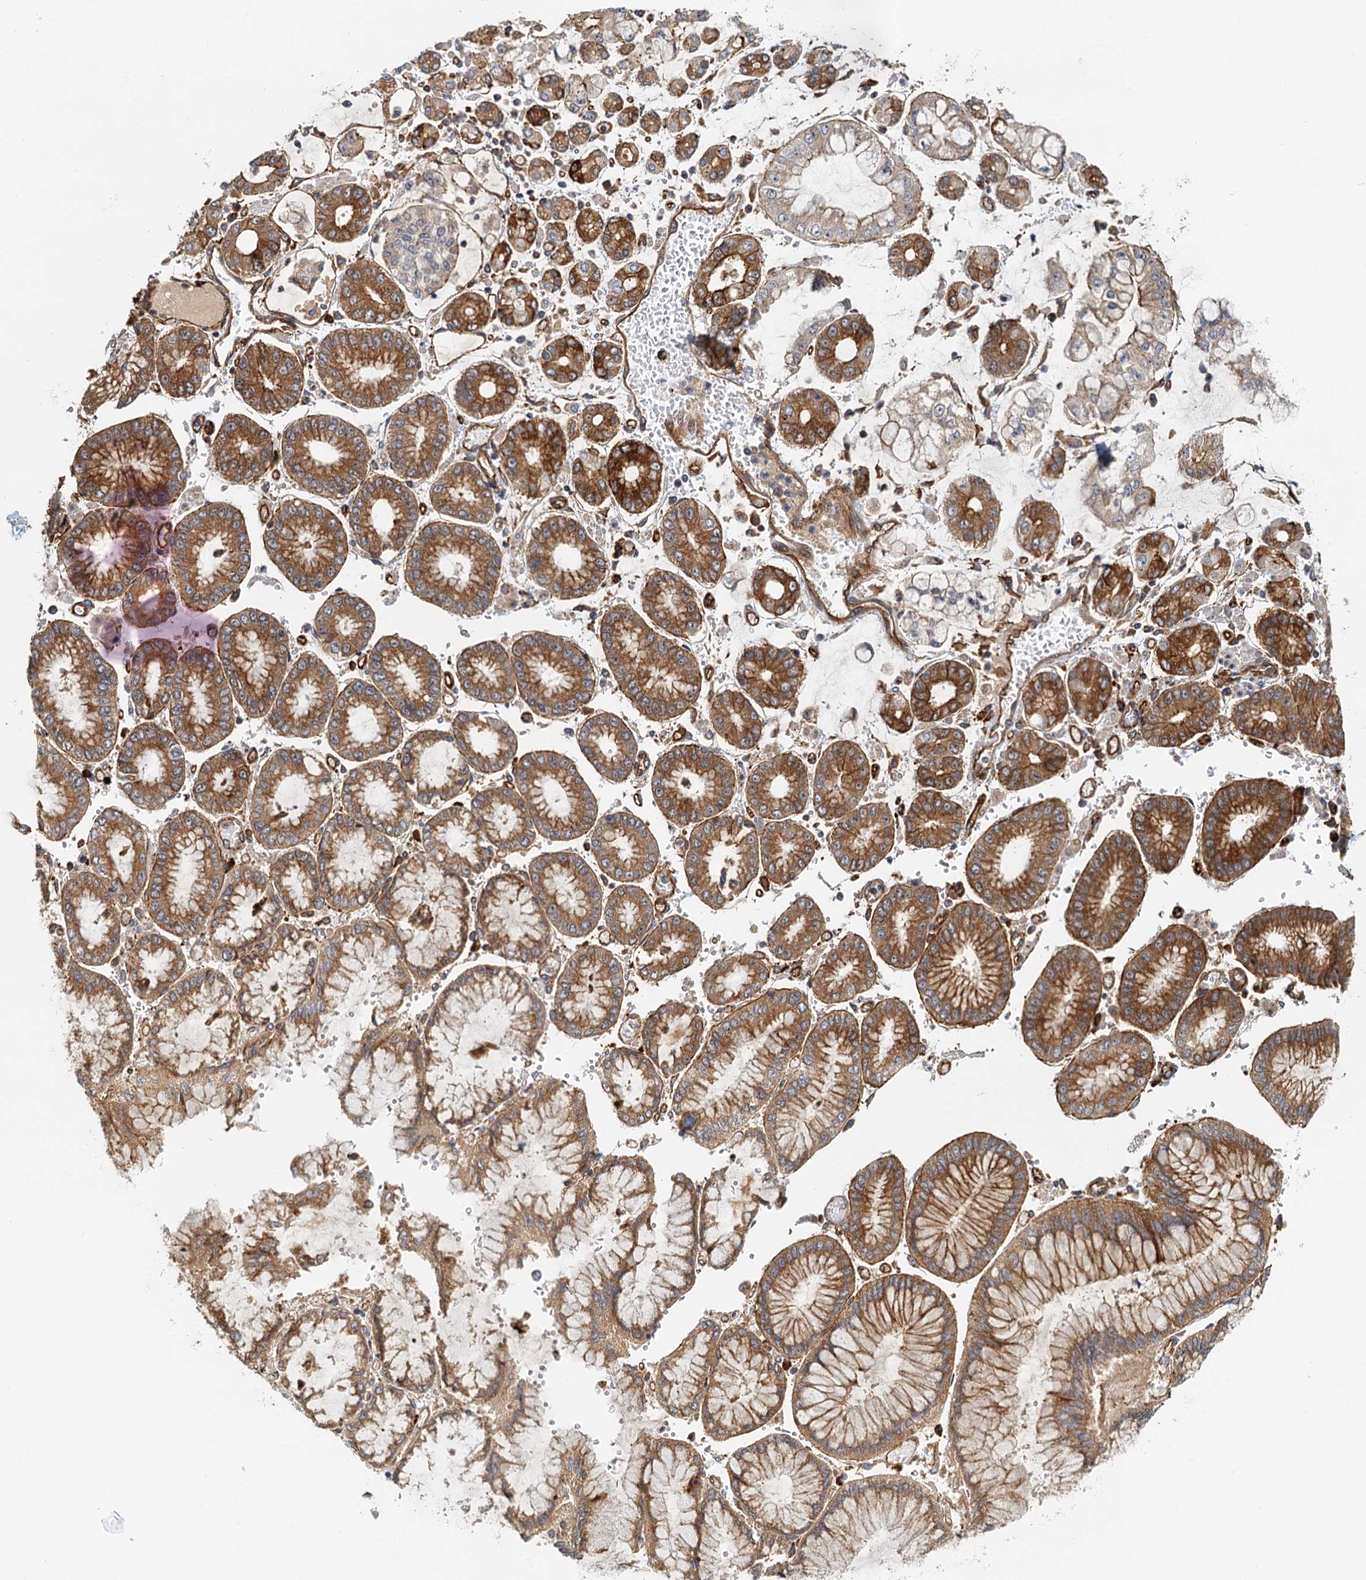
{"staining": {"intensity": "moderate", "quantity": ">75%", "location": "cytoplasmic/membranous"}, "tissue": "stomach cancer", "cell_type": "Tumor cells", "image_type": "cancer", "snomed": [{"axis": "morphology", "description": "Adenocarcinoma, NOS"}, {"axis": "topography", "description": "Stomach"}], "caption": "Immunohistochemical staining of stomach cancer (adenocarcinoma) reveals moderate cytoplasmic/membranous protein positivity in about >75% of tumor cells. (brown staining indicates protein expression, while blue staining denotes nuclei).", "gene": "NIPAL3", "patient": {"sex": "male", "age": 76}}